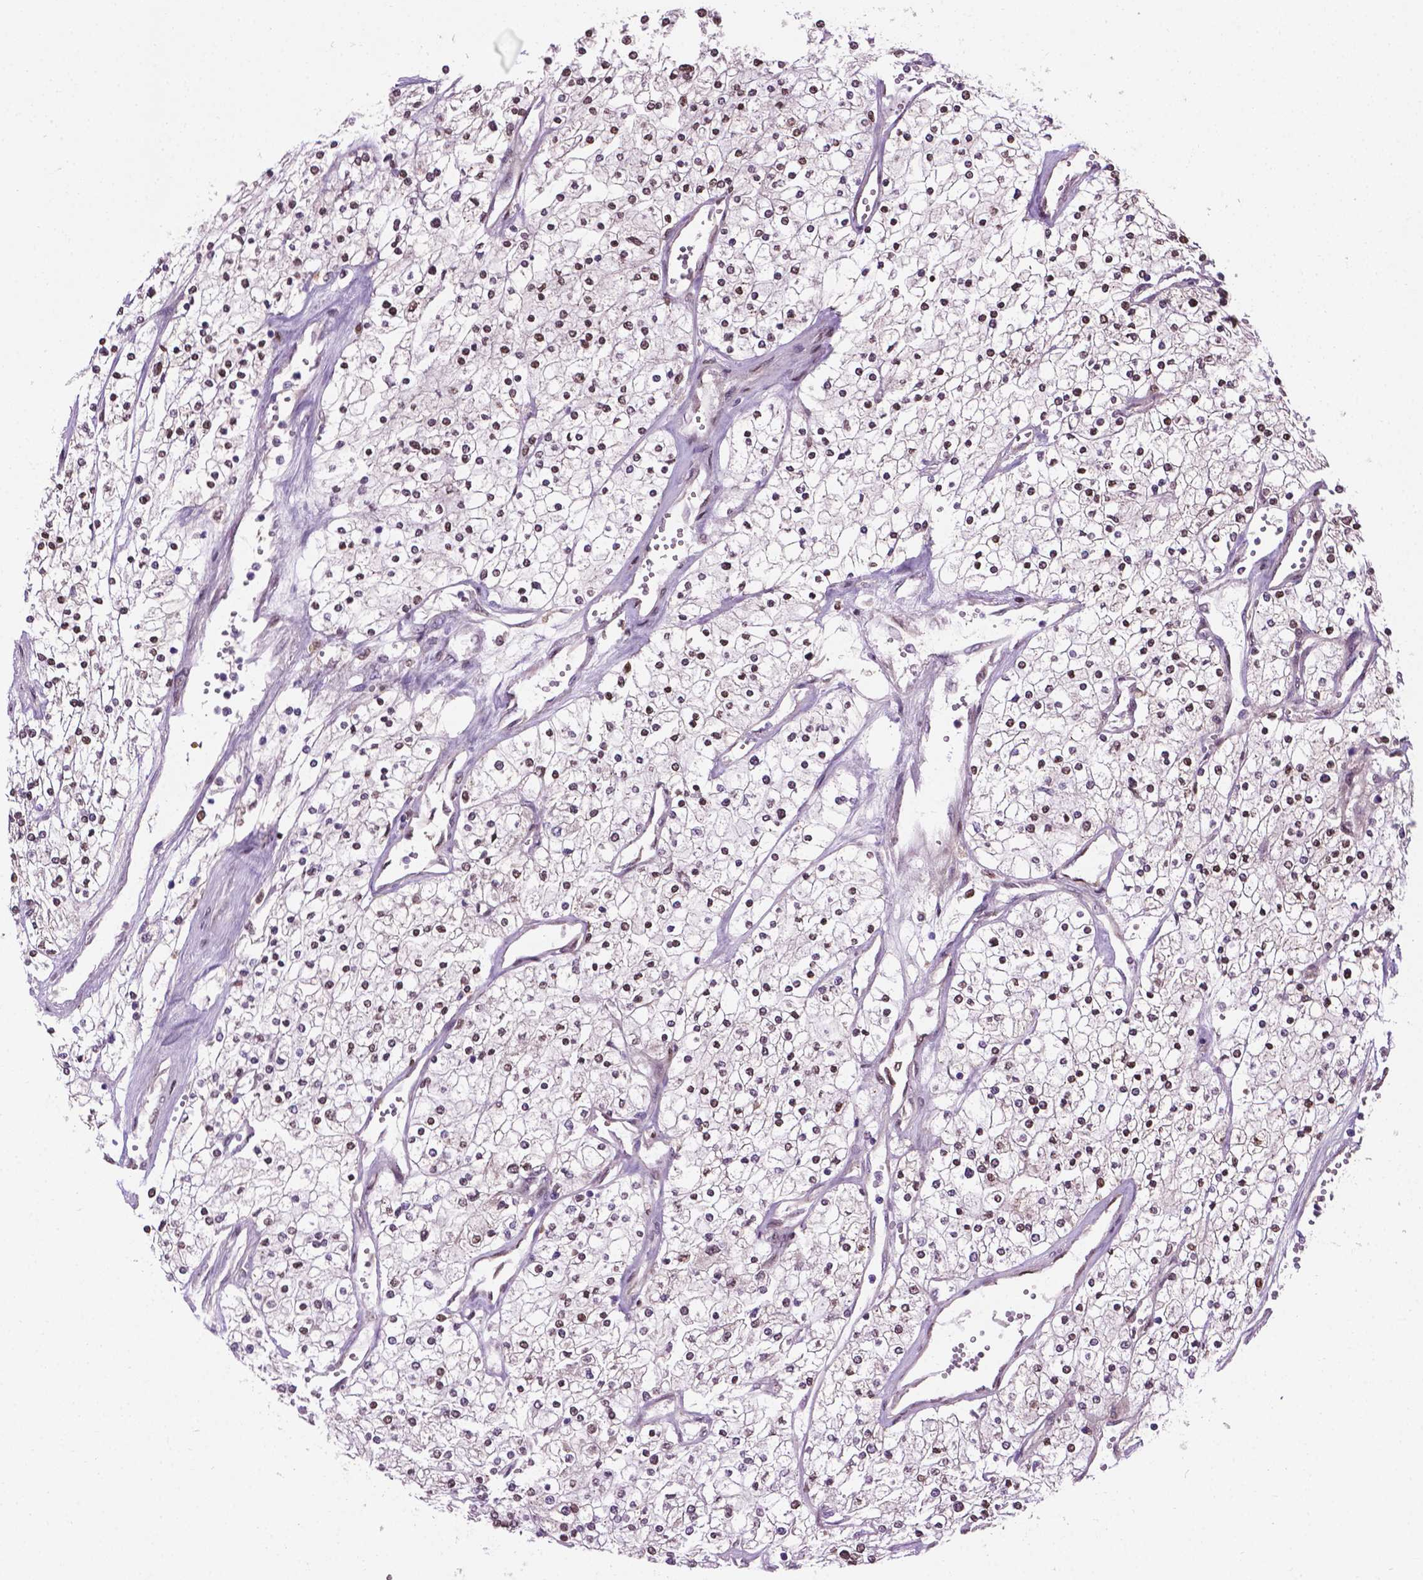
{"staining": {"intensity": "weak", "quantity": ">75%", "location": "nuclear"}, "tissue": "renal cancer", "cell_type": "Tumor cells", "image_type": "cancer", "snomed": [{"axis": "morphology", "description": "Adenocarcinoma, NOS"}, {"axis": "topography", "description": "Kidney"}], "caption": "IHC image of renal cancer (adenocarcinoma) stained for a protein (brown), which shows low levels of weak nuclear positivity in about >75% of tumor cells.", "gene": "IRF6", "patient": {"sex": "male", "age": 80}}